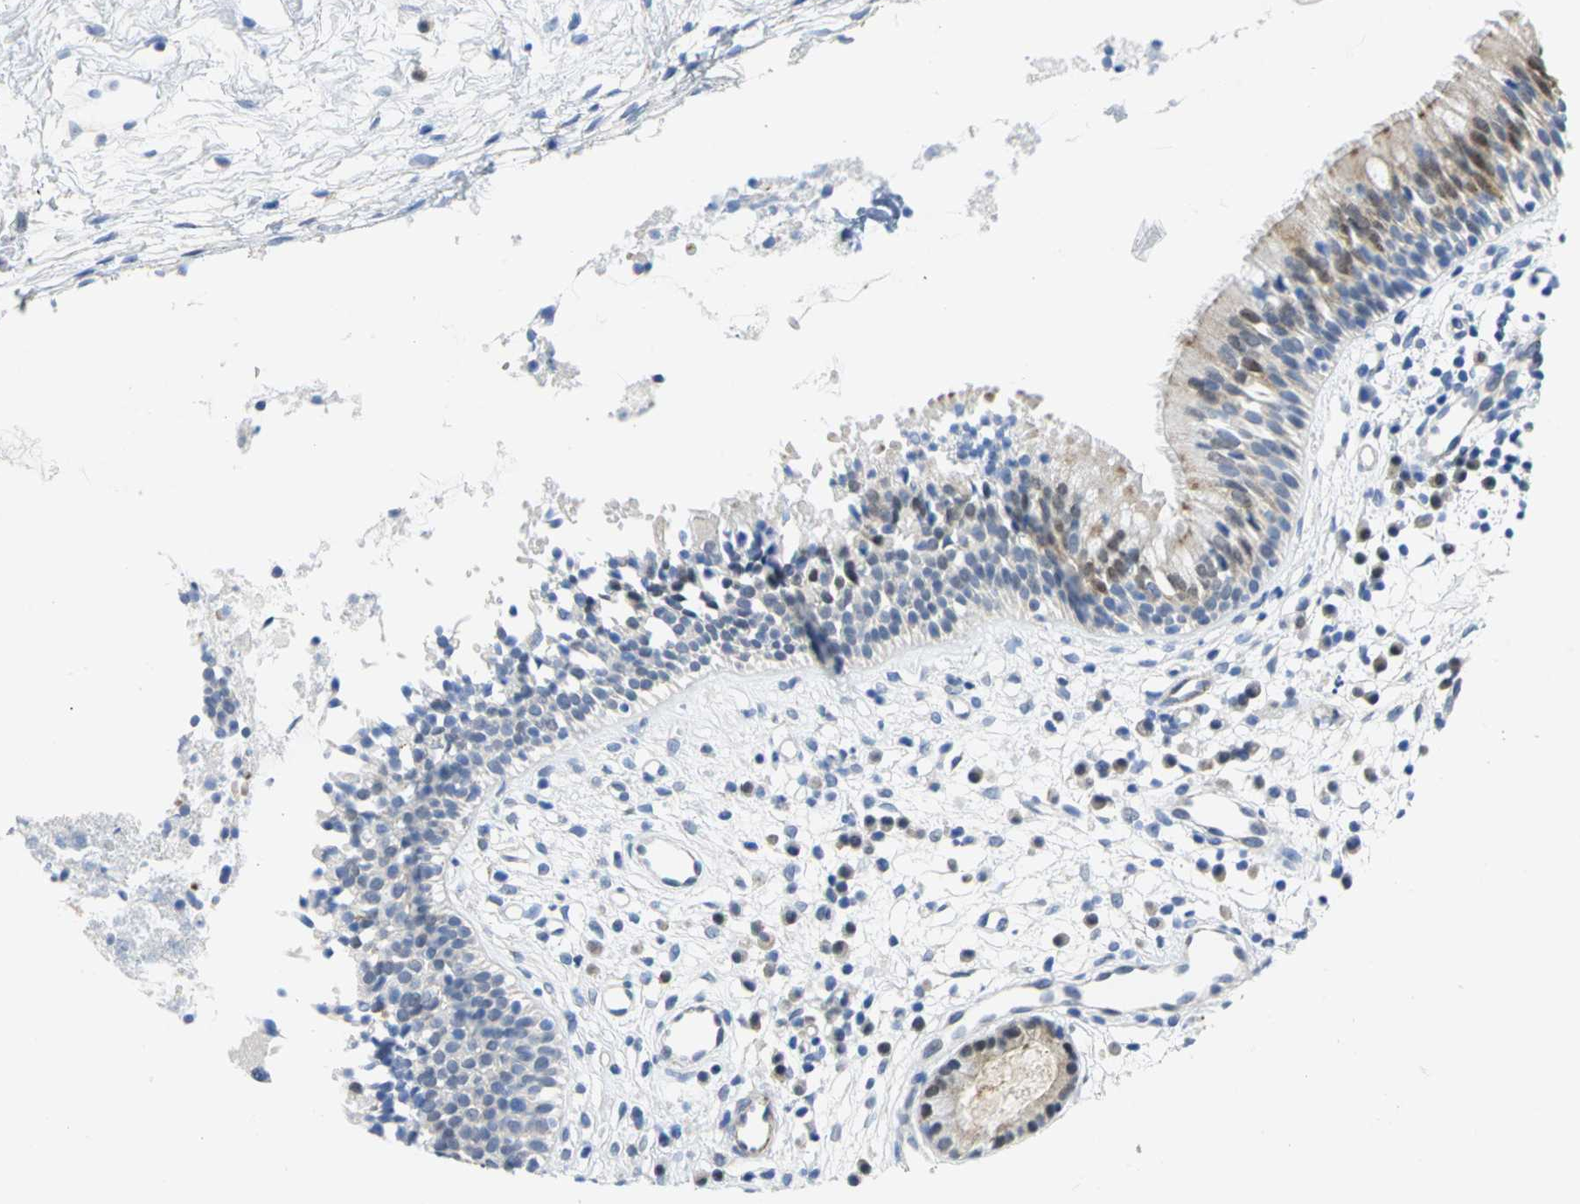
{"staining": {"intensity": "weak", "quantity": "<25%", "location": "cytoplasmic/membranous"}, "tissue": "nasopharynx", "cell_type": "Respiratory epithelial cells", "image_type": "normal", "snomed": [{"axis": "morphology", "description": "Normal tissue, NOS"}, {"axis": "topography", "description": "Nasopharynx"}], "caption": "DAB (3,3'-diaminobenzidine) immunohistochemical staining of normal human nasopharynx reveals no significant expression in respiratory epithelial cells. The staining was performed using DAB to visualize the protein expression in brown, while the nuclei were stained in blue with hematoxylin (Magnification: 20x).", "gene": "PGM3", "patient": {"sex": "male", "age": 21}}